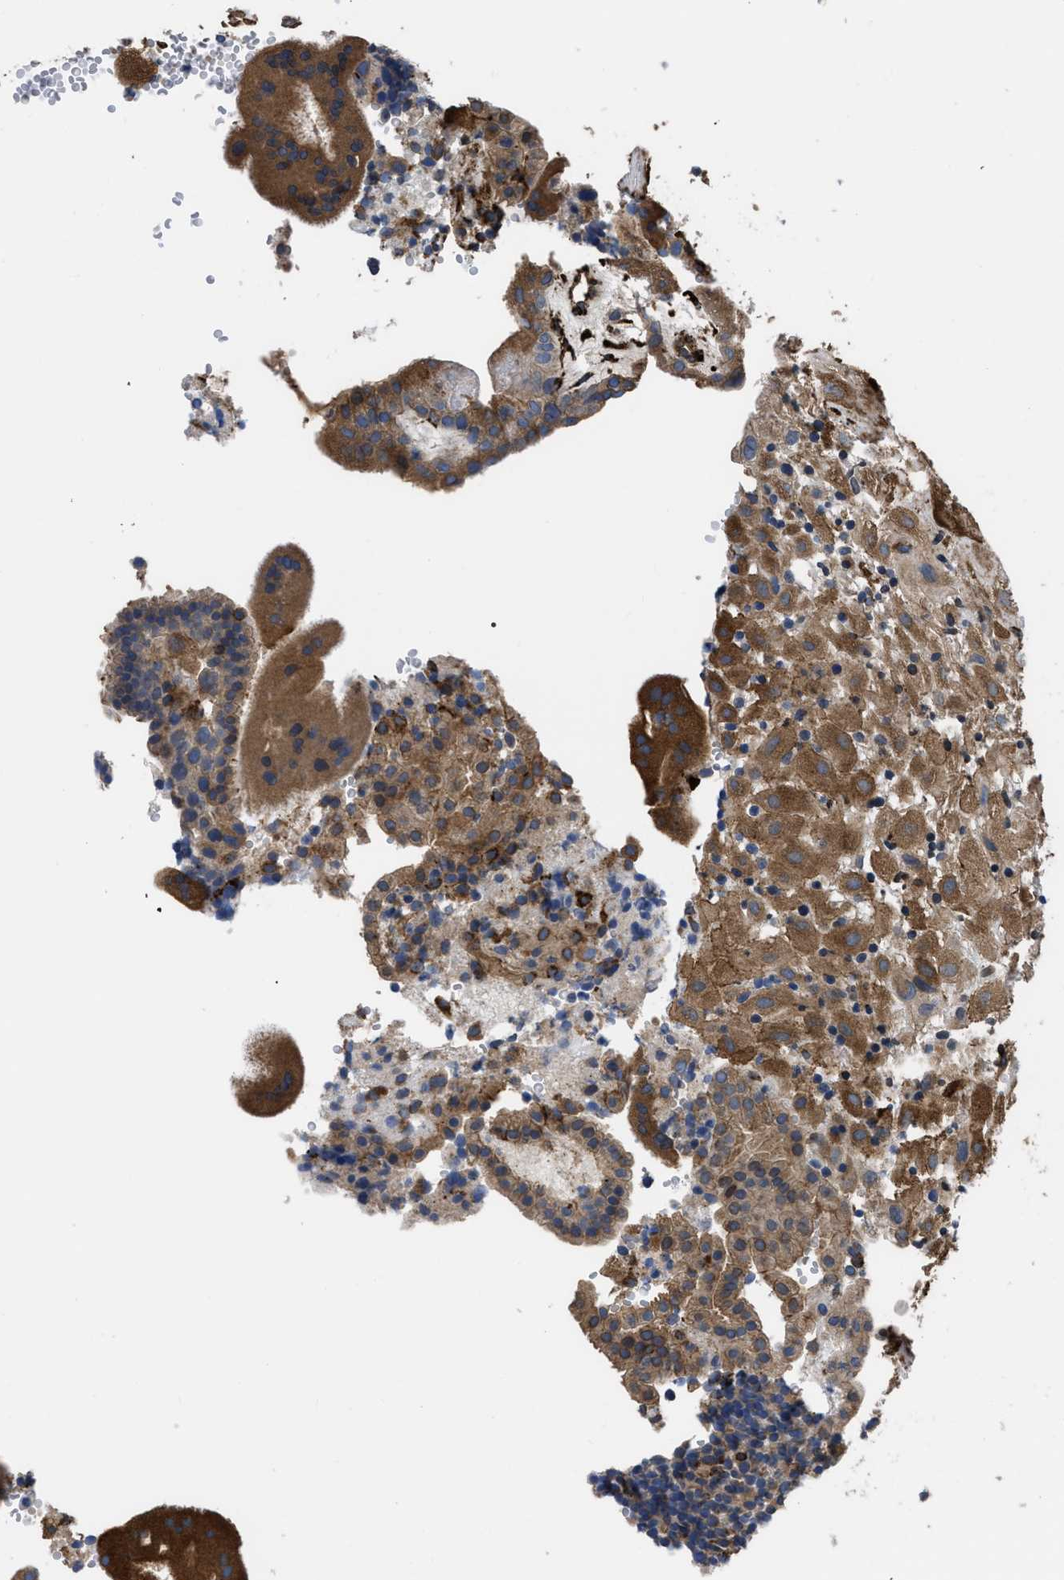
{"staining": {"intensity": "strong", "quantity": ">75%", "location": "cytoplasmic/membranous"}, "tissue": "placenta", "cell_type": "Decidual cells", "image_type": "normal", "snomed": [{"axis": "morphology", "description": "Normal tissue, NOS"}, {"axis": "topography", "description": "Placenta"}], "caption": "Placenta stained for a protein exhibits strong cytoplasmic/membranous positivity in decidual cells. The staining was performed using DAB (3,3'-diaminobenzidine) to visualize the protein expression in brown, while the nuclei were stained in blue with hematoxylin (Magnification: 20x).", "gene": "SQLE", "patient": {"sex": "female", "age": 18}}